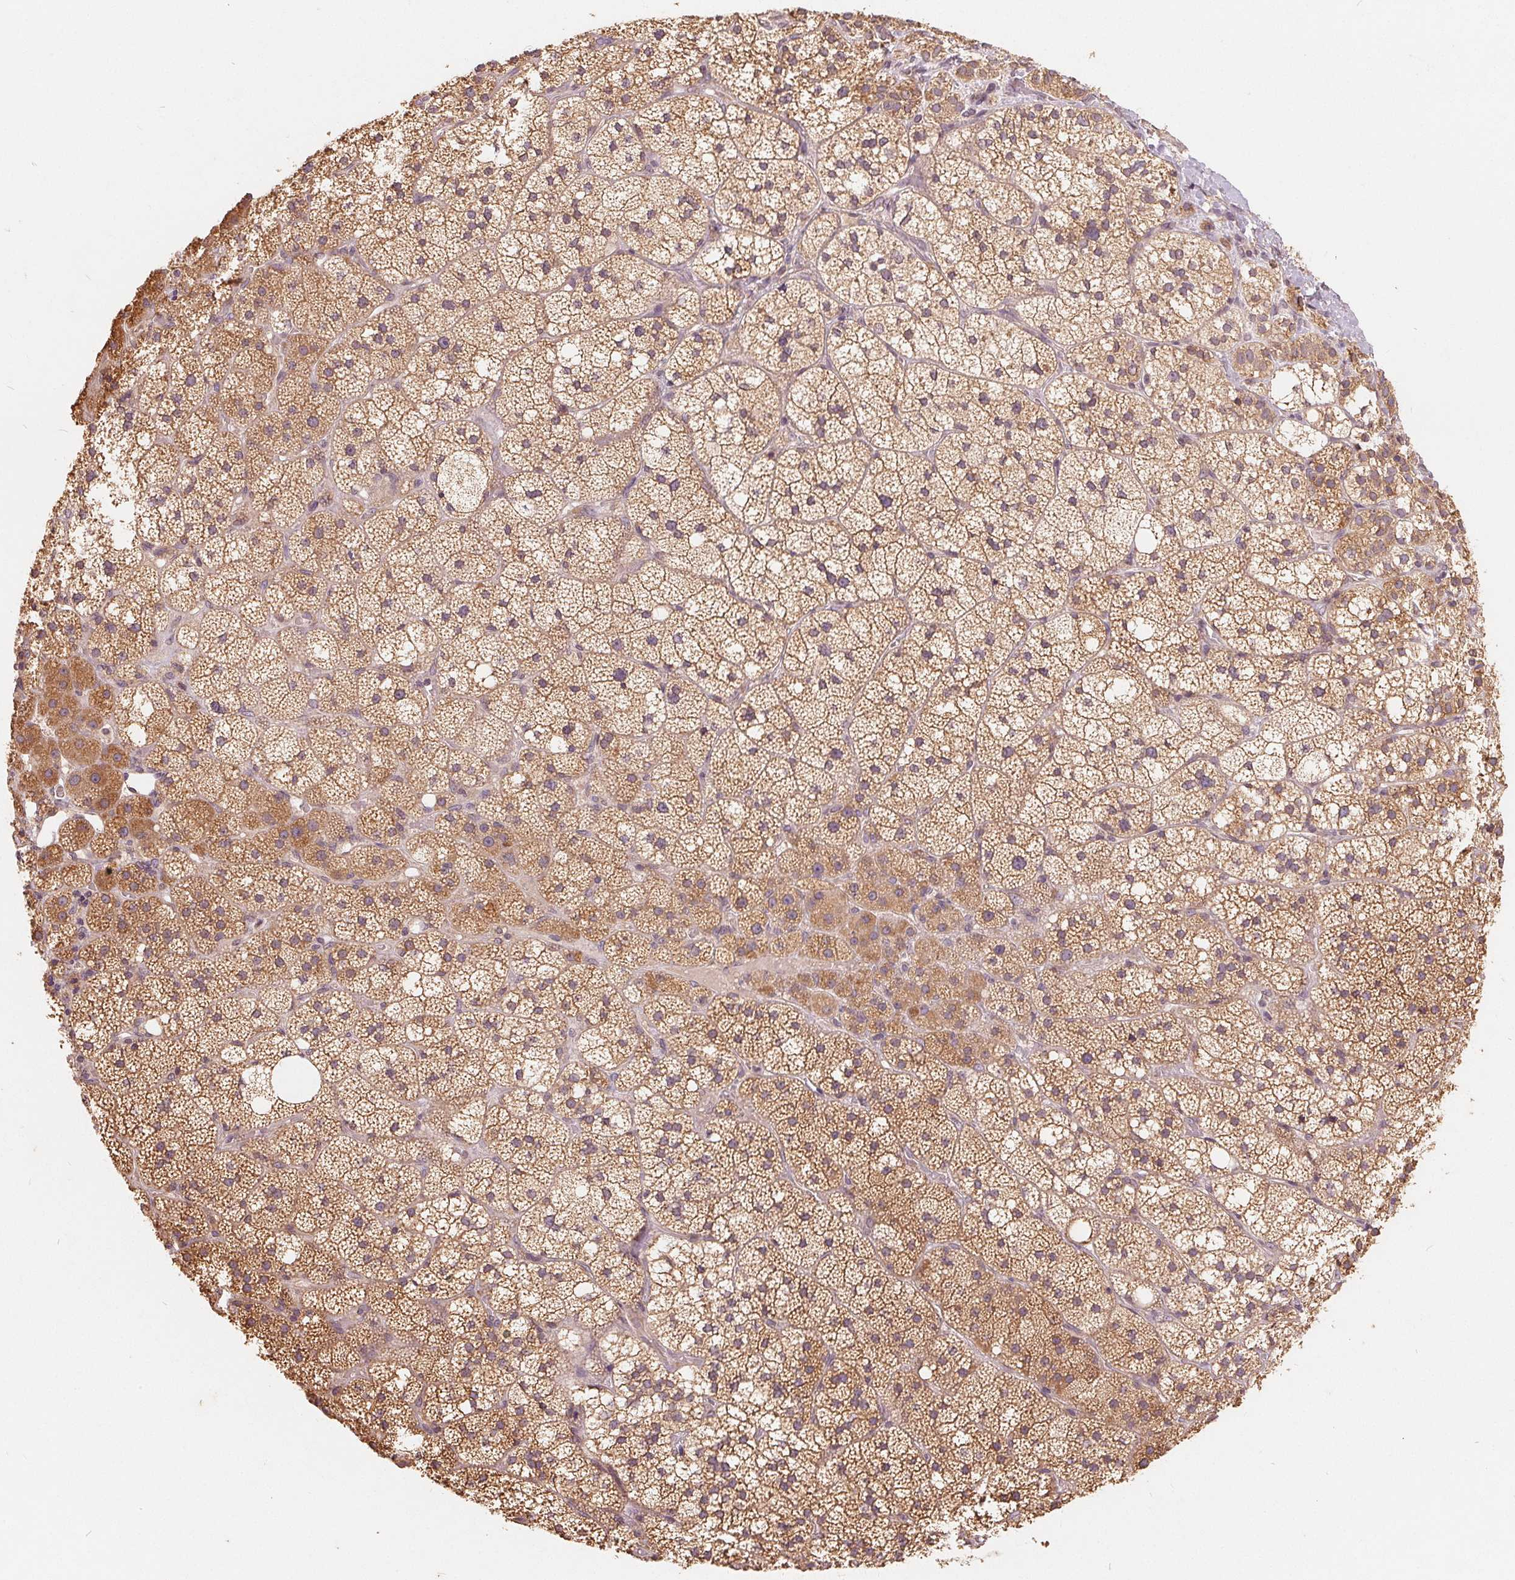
{"staining": {"intensity": "moderate", "quantity": ">75%", "location": "cytoplasmic/membranous"}, "tissue": "adrenal gland", "cell_type": "Glandular cells", "image_type": "normal", "snomed": [{"axis": "morphology", "description": "Normal tissue, NOS"}, {"axis": "topography", "description": "Adrenal gland"}], "caption": "This is an image of IHC staining of benign adrenal gland, which shows moderate staining in the cytoplasmic/membranous of glandular cells.", "gene": "CDIPT", "patient": {"sex": "male", "age": 53}}